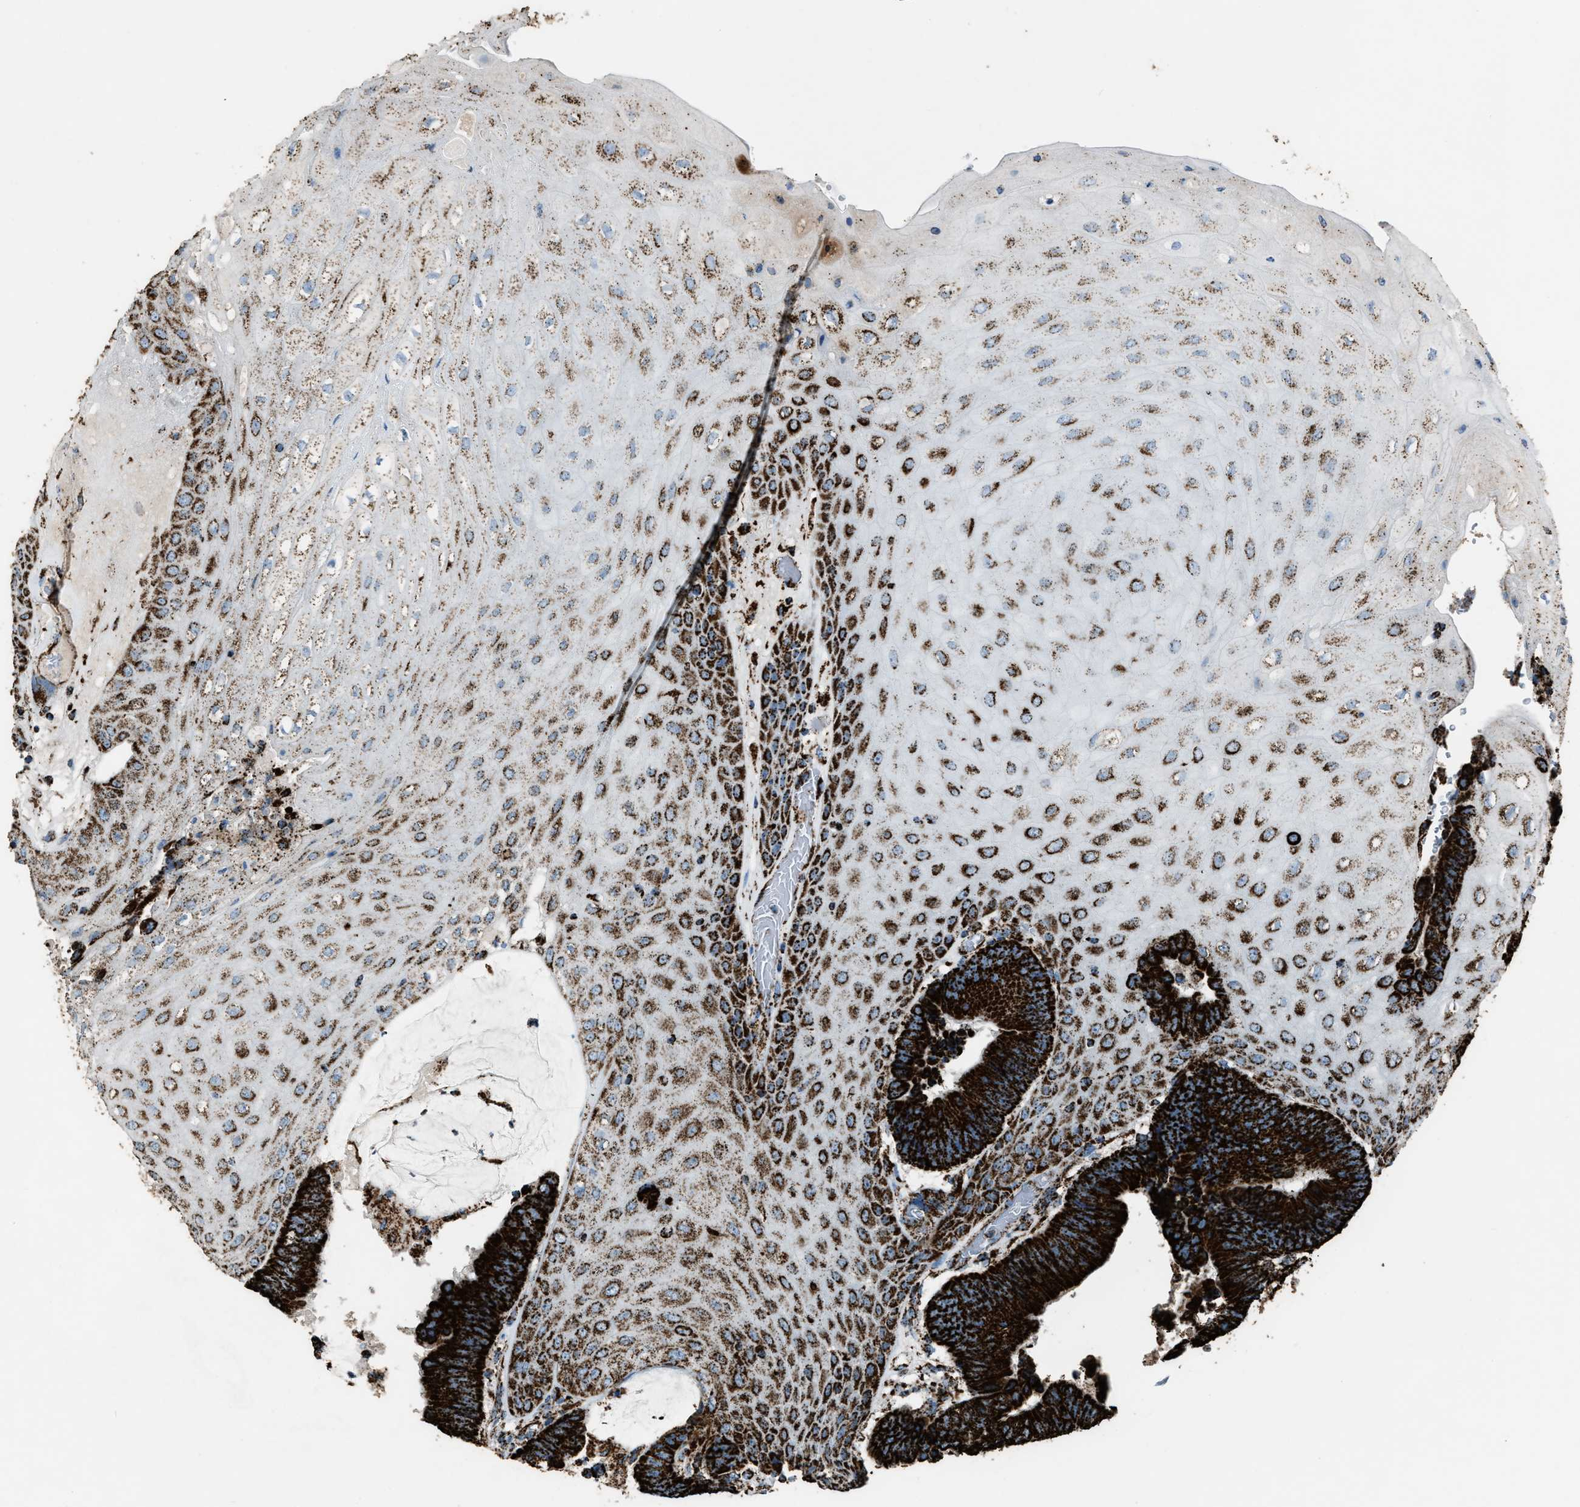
{"staining": {"intensity": "strong", "quantity": ">75%", "location": "cytoplasmic/membranous"}, "tissue": "colorectal cancer", "cell_type": "Tumor cells", "image_type": "cancer", "snomed": [{"axis": "morphology", "description": "Adenocarcinoma, NOS"}, {"axis": "topography", "description": "Rectum"}, {"axis": "topography", "description": "Anal"}], "caption": "Immunohistochemistry of adenocarcinoma (colorectal) reveals high levels of strong cytoplasmic/membranous expression in approximately >75% of tumor cells.", "gene": "MDH2", "patient": {"sex": "female", "age": 89}}